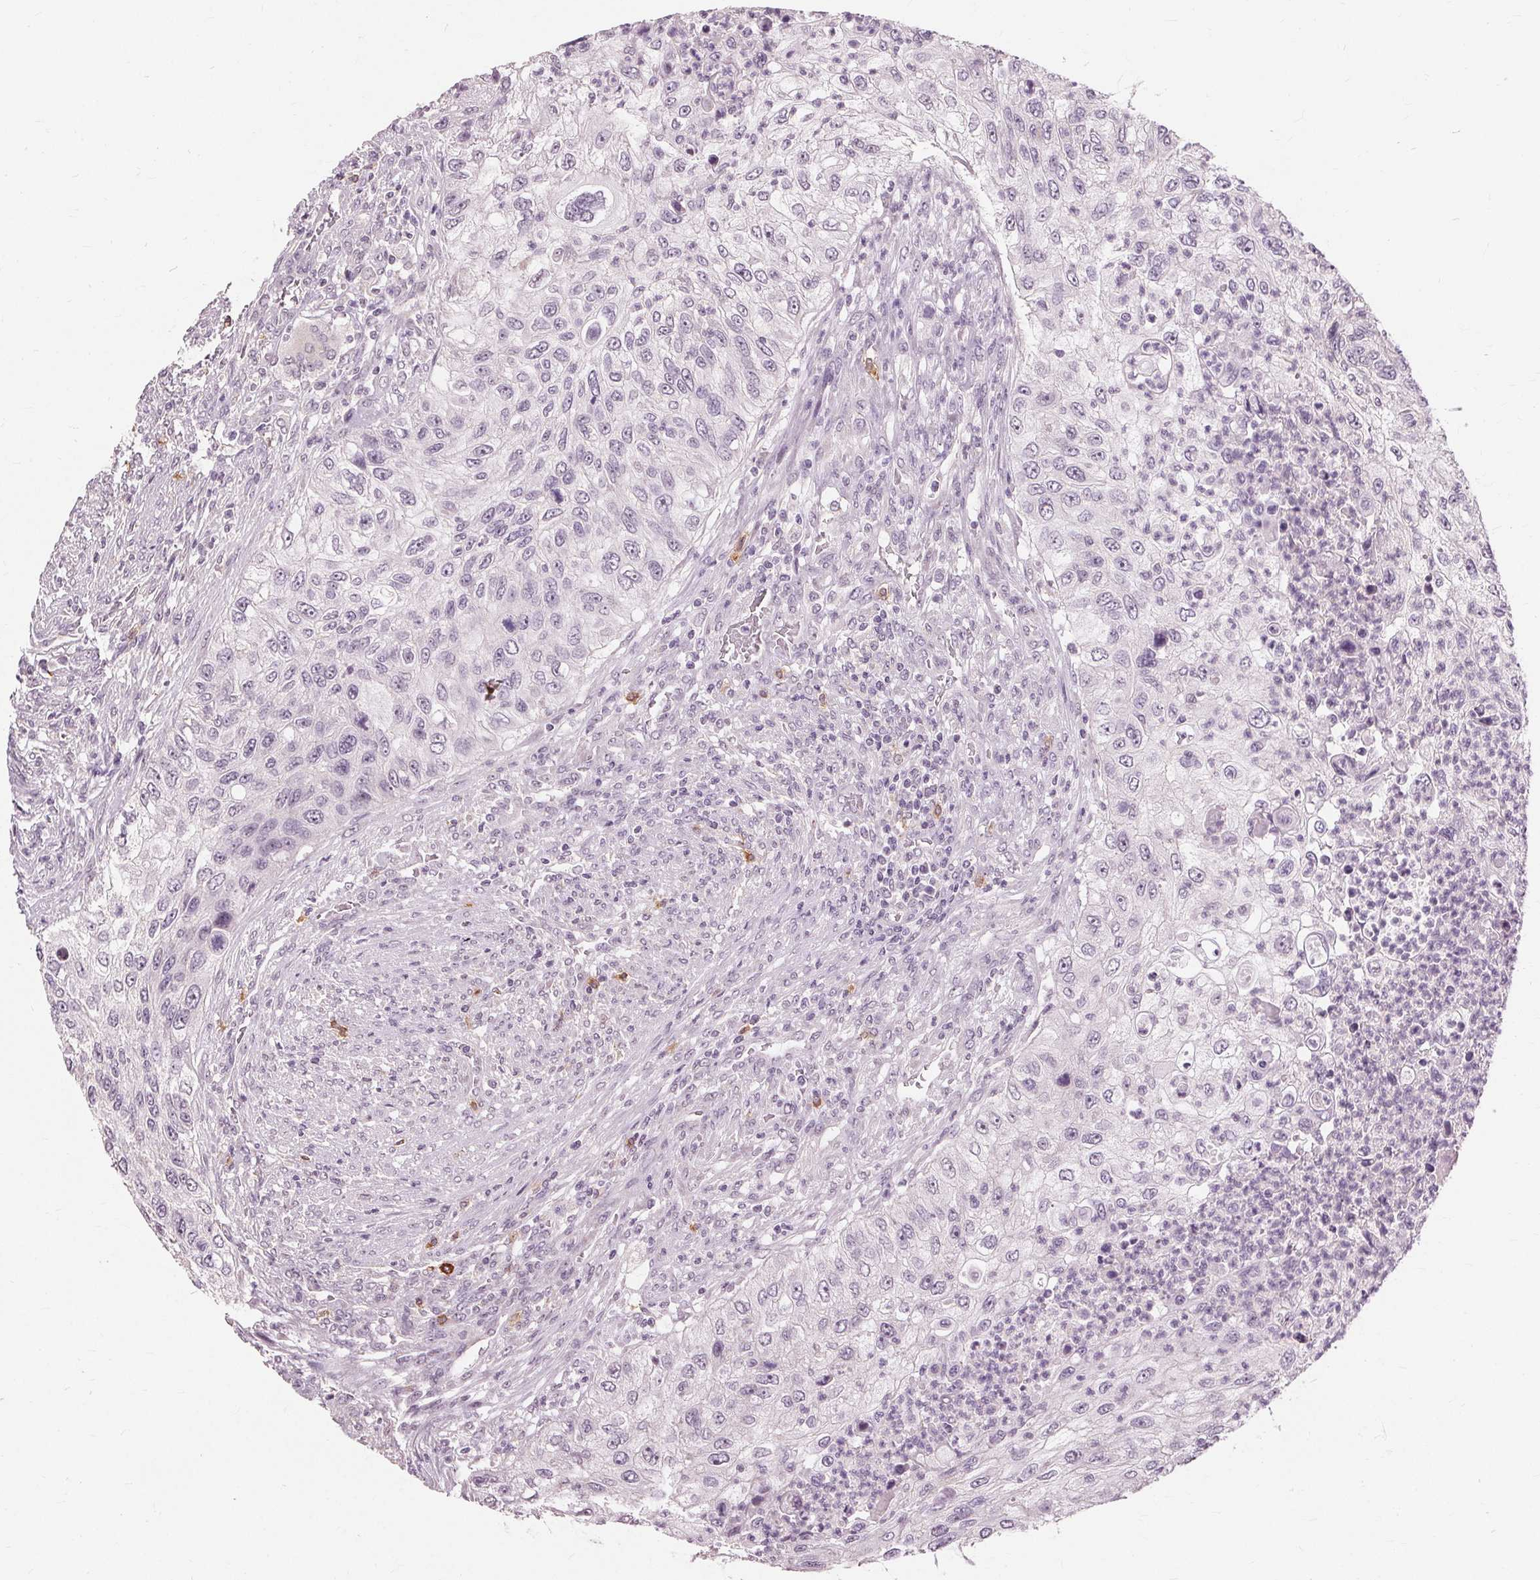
{"staining": {"intensity": "negative", "quantity": "none", "location": "none"}, "tissue": "urothelial cancer", "cell_type": "Tumor cells", "image_type": "cancer", "snomed": [{"axis": "morphology", "description": "Urothelial carcinoma, High grade"}, {"axis": "topography", "description": "Urinary bladder"}], "caption": "DAB (3,3'-diaminobenzidine) immunohistochemical staining of urothelial cancer demonstrates no significant staining in tumor cells.", "gene": "SIGLEC6", "patient": {"sex": "female", "age": 60}}